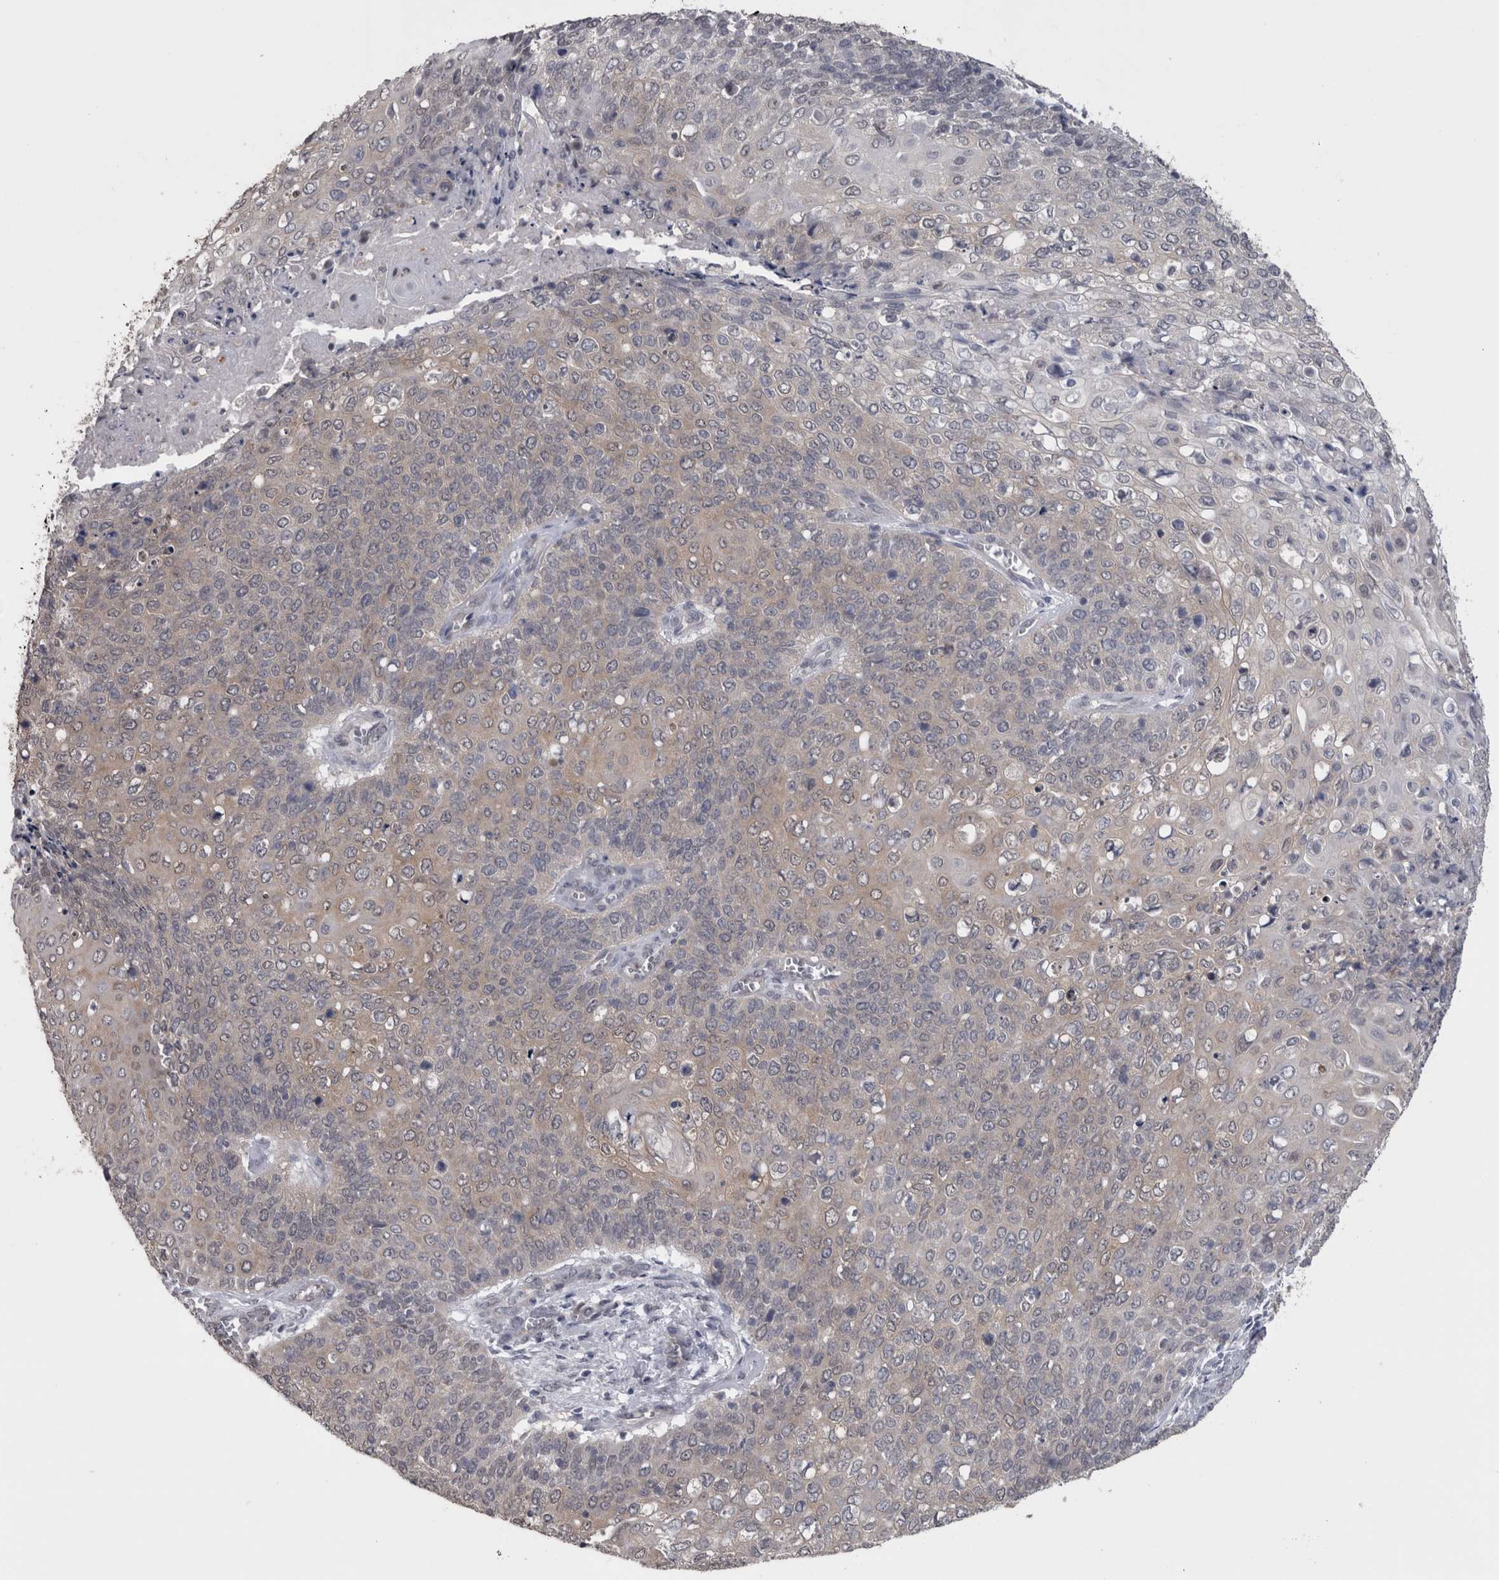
{"staining": {"intensity": "weak", "quantity": "25%-75%", "location": "cytoplasmic/membranous"}, "tissue": "cervical cancer", "cell_type": "Tumor cells", "image_type": "cancer", "snomed": [{"axis": "morphology", "description": "Squamous cell carcinoma, NOS"}, {"axis": "topography", "description": "Cervix"}], "caption": "A brown stain shows weak cytoplasmic/membranous expression of a protein in cervical cancer tumor cells.", "gene": "DDX6", "patient": {"sex": "female", "age": 39}}